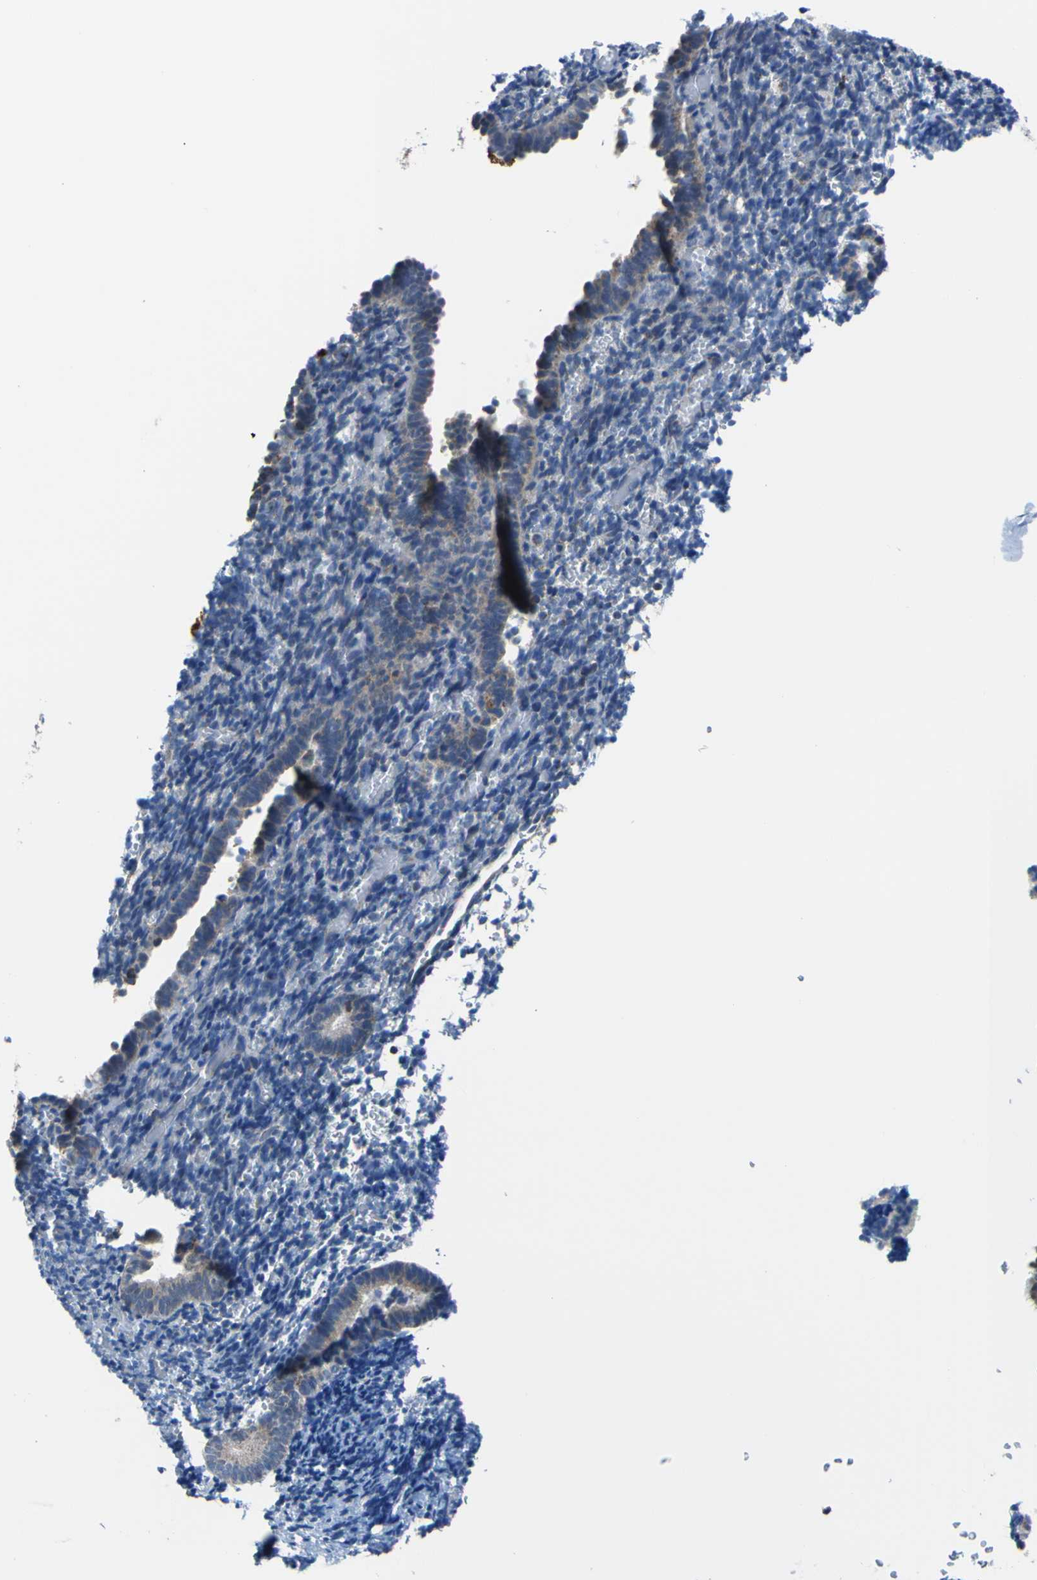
{"staining": {"intensity": "moderate", "quantity": "<25%", "location": "cytoplasmic/membranous"}, "tissue": "endometrium", "cell_type": "Cells in endometrial stroma", "image_type": "normal", "snomed": [{"axis": "morphology", "description": "Normal tissue, NOS"}, {"axis": "topography", "description": "Endometrium"}], "caption": "Endometrium was stained to show a protein in brown. There is low levels of moderate cytoplasmic/membranous positivity in approximately <25% of cells in endometrial stroma. Nuclei are stained in blue.", "gene": "CLPP", "patient": {"sex": "female", "age": 51}}